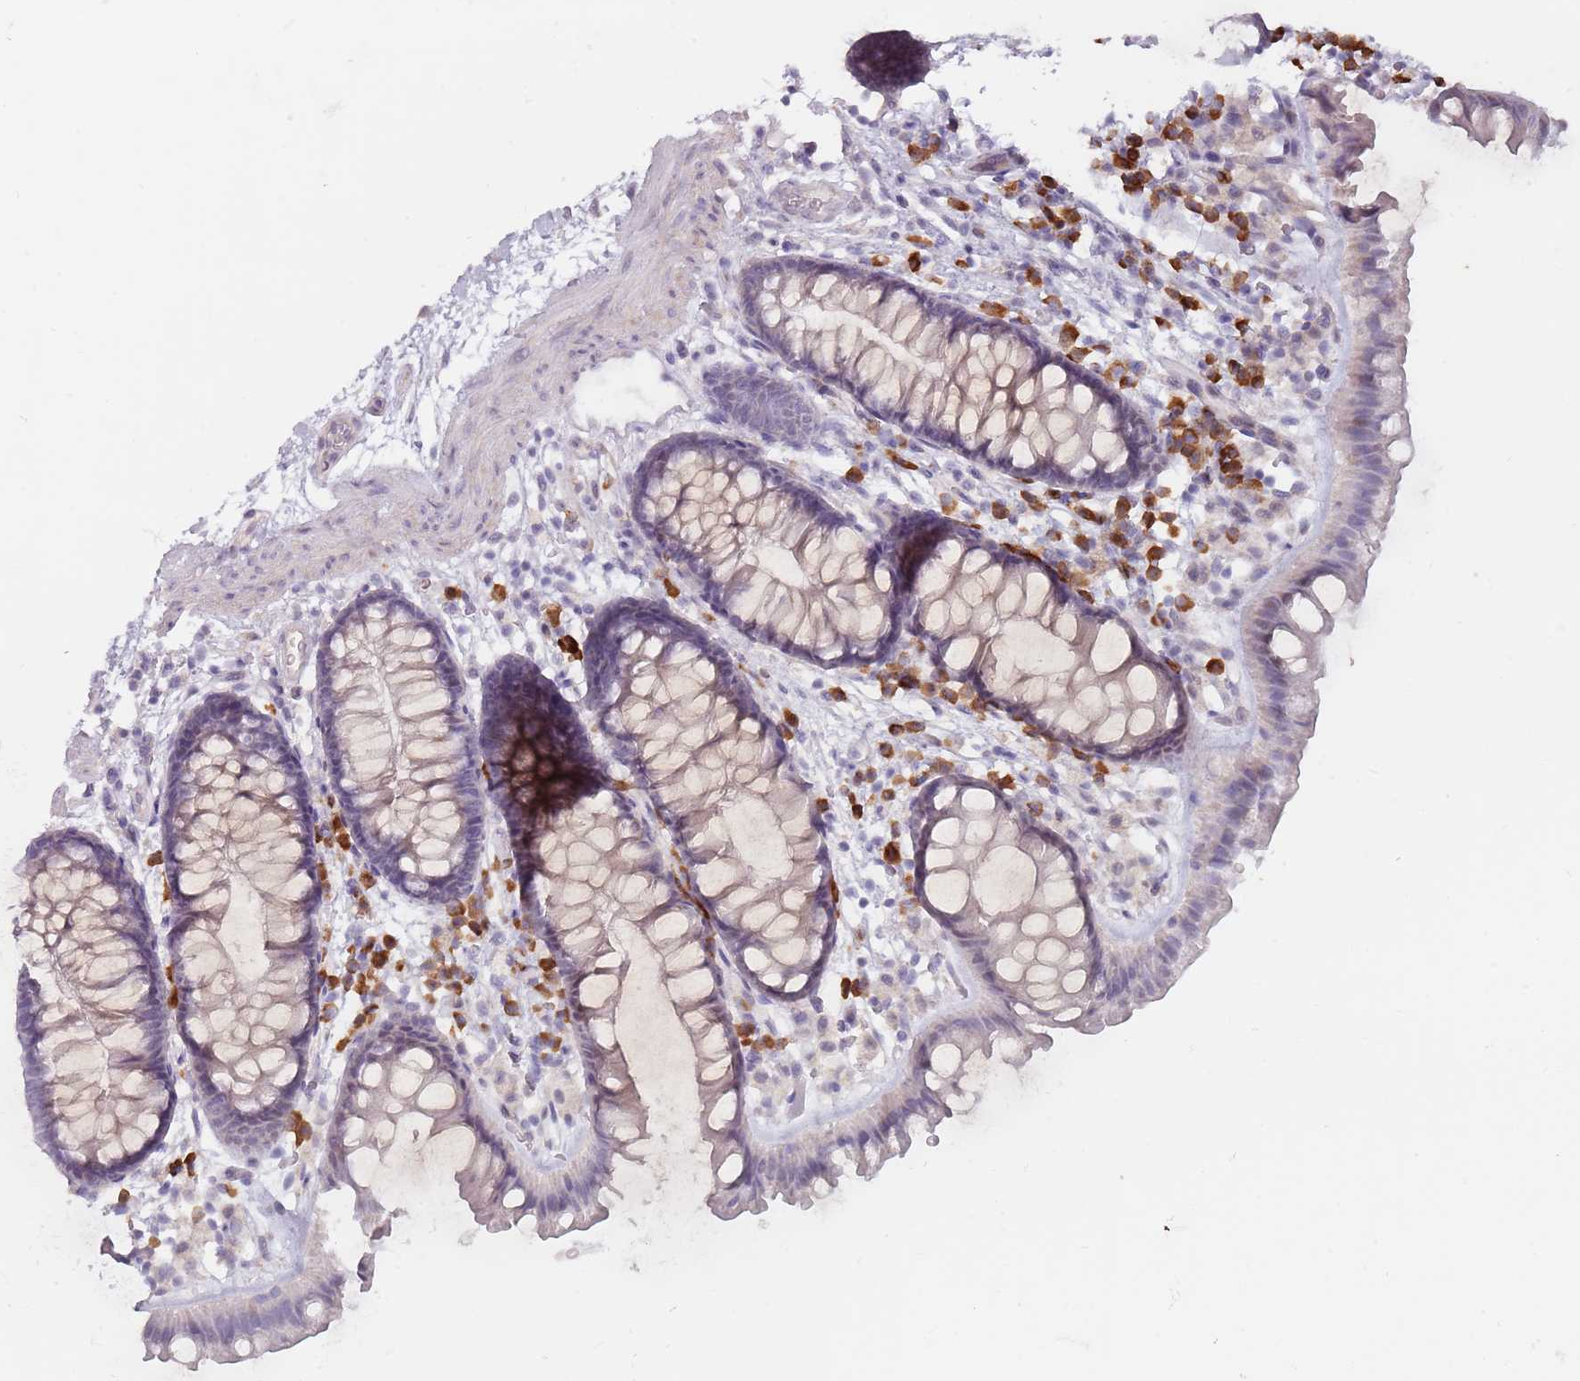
{"staining": {"intensity": "negative", "quantity": "none", "location": "none"}, "tissue": "colon", "cell_type": "Endothelial cells", "image_type": "normal", "snomed": [{"axis": "morphology", "description": "Normal tissue, NOS"}, {"axis": "topography", "description": "Colon"}], "caption": "High power microscopy image of an immunohistochemistry micrograph of benign colon, revealing no significant positivity in endothelial cells.", "gene": "DXO", "patient": {"sex": "female", "age": 62}}